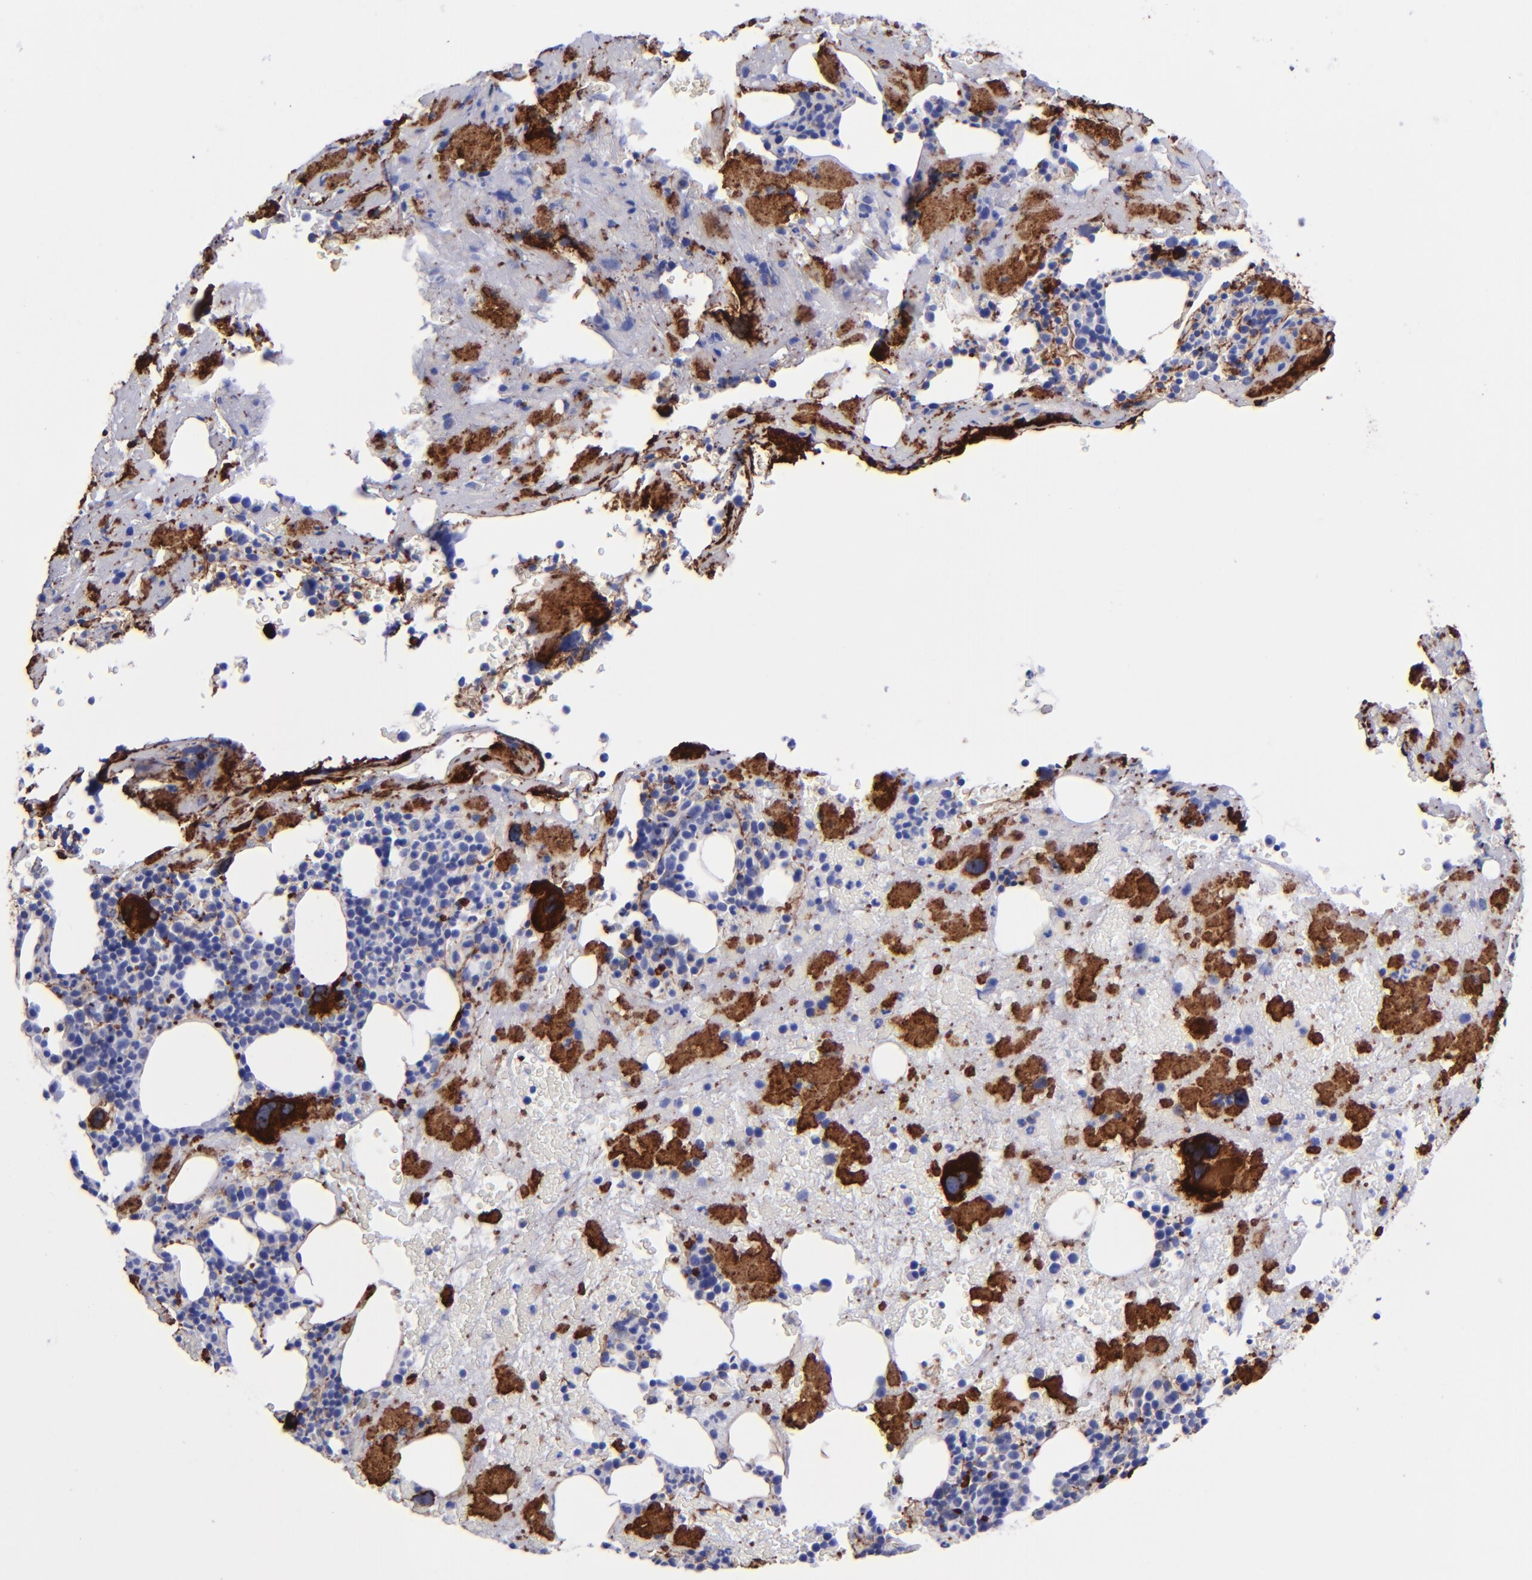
{"staining": {"intensity": "strong", "quantity": ">75%", "location": "cytoplasmic/membranous"}, "tissue": "bone marrow", "cell_type": "Hematopoietic cells", "image_type": "normal", "snomed": [{"axis": "morphology", "description": "Normal tissue, NOS"}, {"axis": "topography", "description": "Bone marrow"}], "caption": "Immunohistochemistry (IHC) (DAB (3,3'-diaminobenzidine)) staining of unremarkable human bone marrow shows strong cytoplasmic/membranous protein expression in approximately >75% of hematopoietic cells. The staining was performed using DAB, with brown indicating positive protein expression. Nuclei are stained blue with hematoxylin.", "gene": "EFCAB13", "patient": {"sex": "male", "age": 76}}